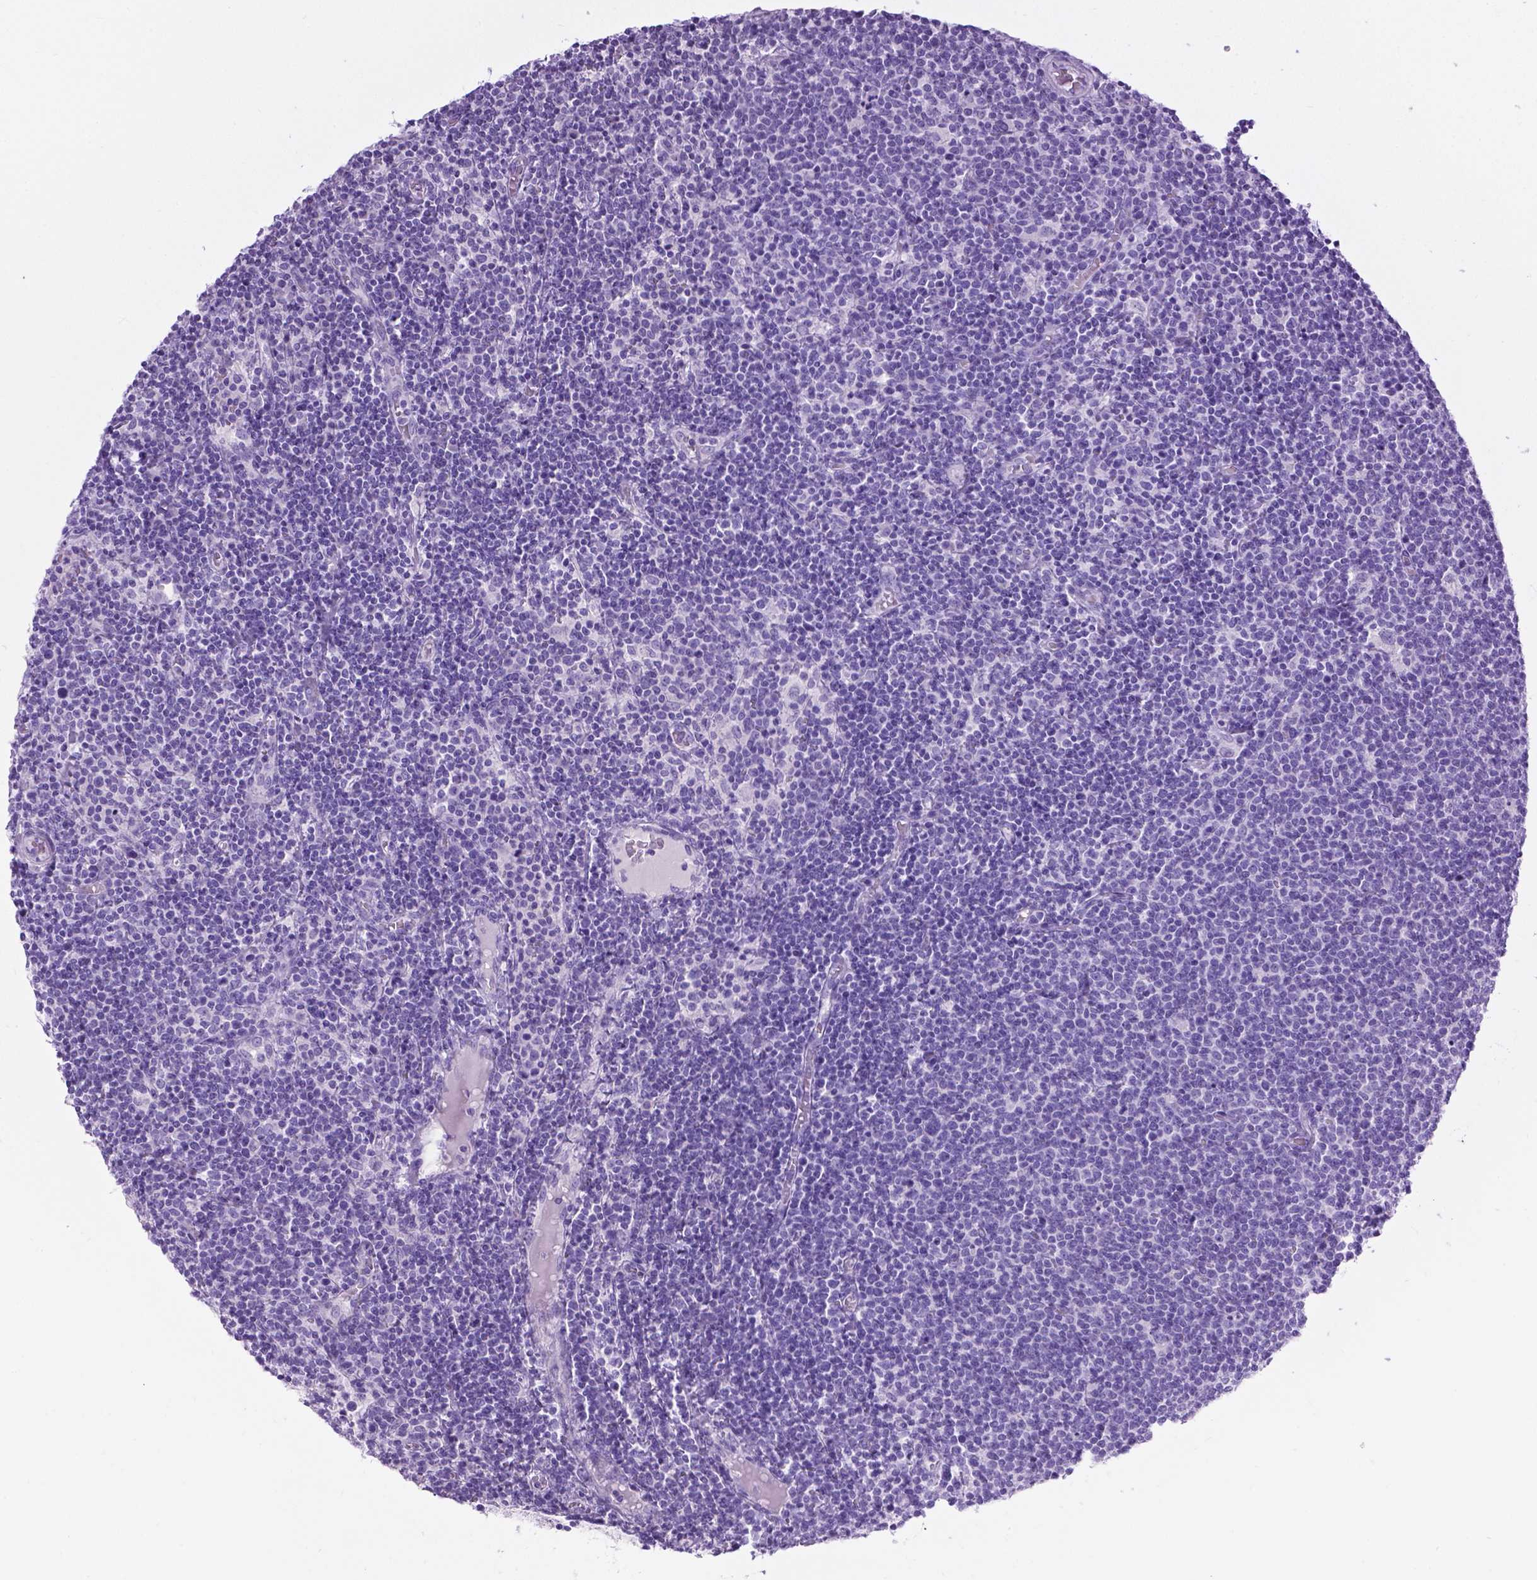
{"staining": {"intensity": "negative", "quantity": "none", "location": "none"}, "tissue": "lymphoma", "cell_type": "Tumor cells", "image_type": "cancer", "snomed": [{"axis": "morphology", "description": "Malignant lymphoma, non-Hodgkin's type, High grade"}, {"axis": "topography", "description": "Lymph node"}], "caption": "DAB immunohistochemical staining of human high-grade malignant lymphoma, non-Hodgkin's type shows no significant positivity in tumor cells.", "gene": "LELP1", "patient": {"sex": "male", "age": 61}}